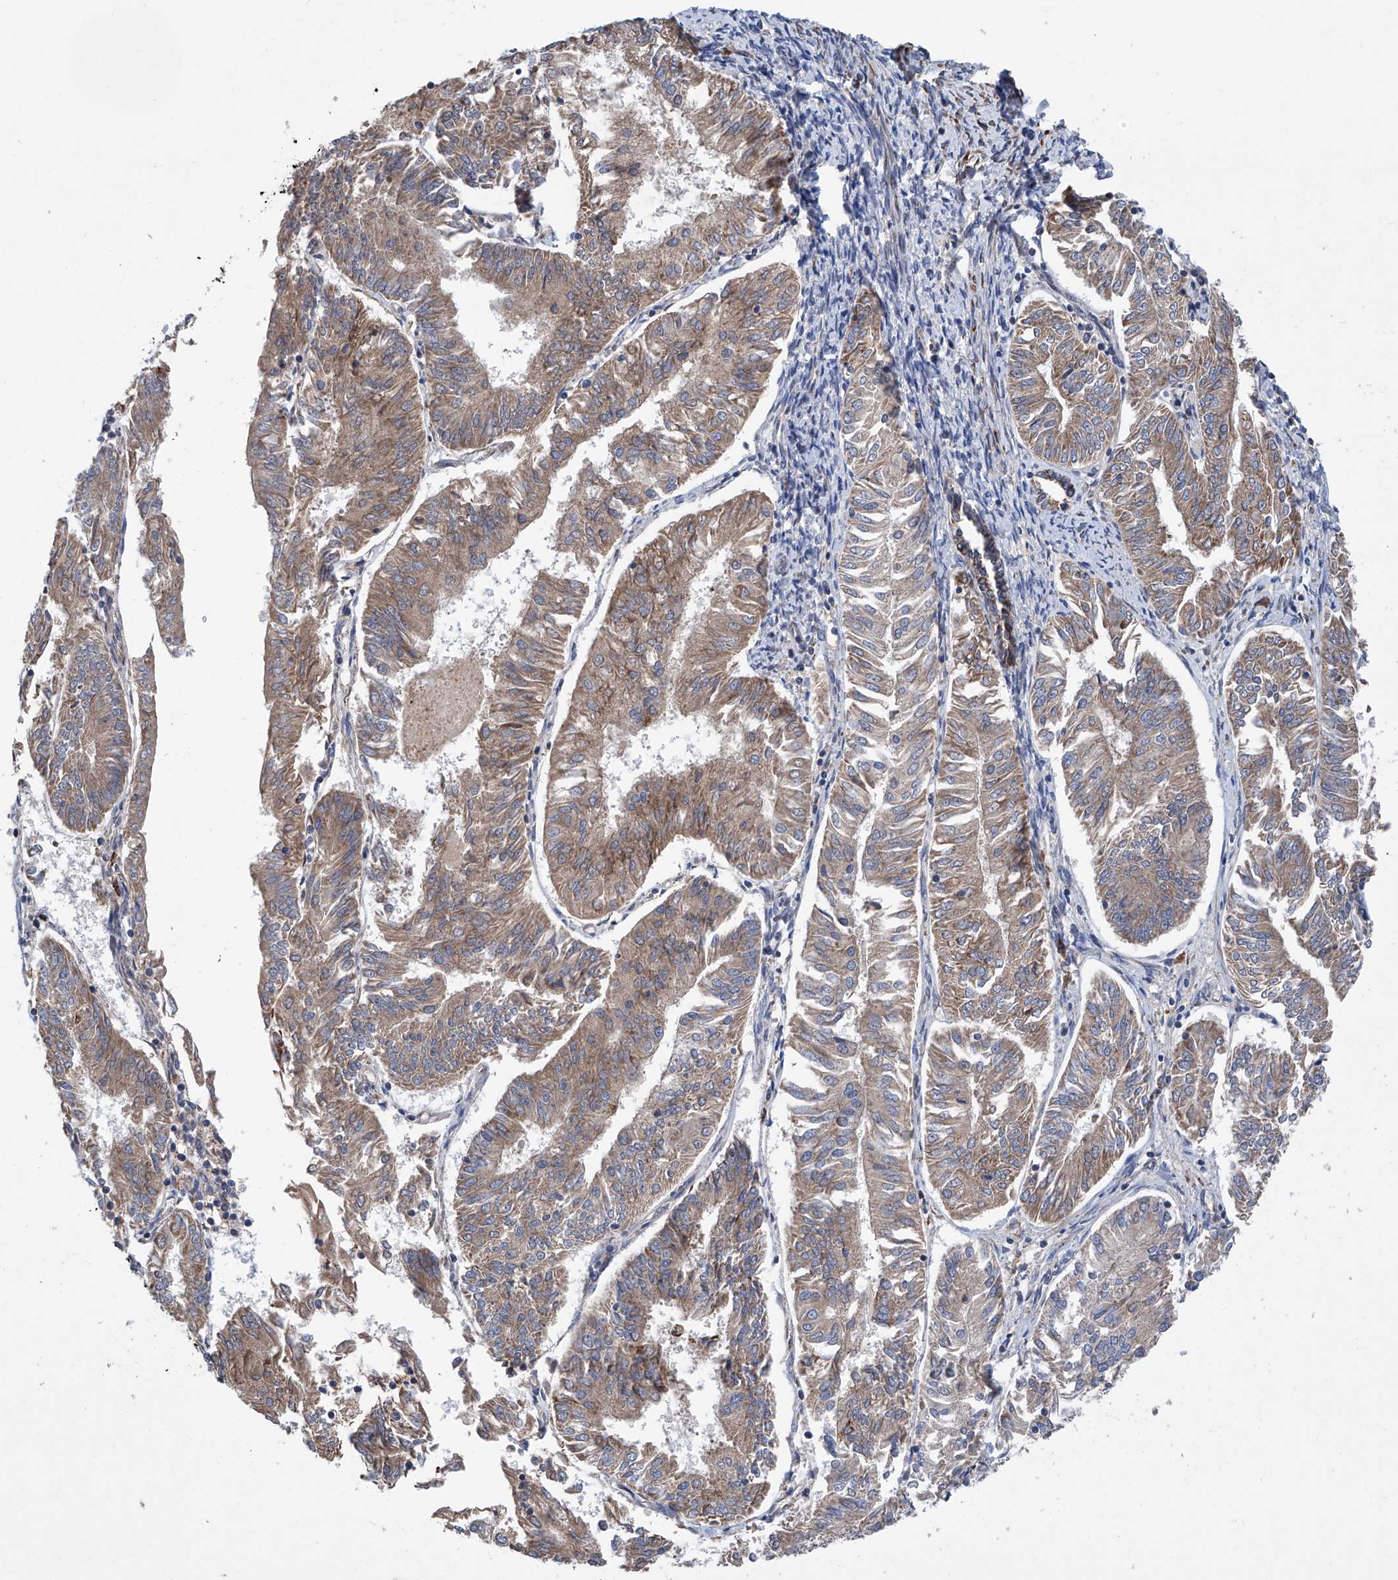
{"staining": {"intensity": "moderate", "quantity": ">75%", "location": "cytoplasmic/membranous"}, "tissue": "endometrial cancer", "cell_type": "Tumor cells", "image_type": "cancer", "snomed": [{"axis": "morphology", "description": "Adenocarcinoma, NOS"}, {"axis": "topography", "description": "Endometrium"}], "caption": "This is a photomicrograph of immunohistochemistry staining of endometrial cancer (adenocarcinoma), which shows moderate positivity in the cytoplasmic/membranous of tumor cells.", "gene": "ASCC3", "patient": {"sex": "female", "age": 58}}